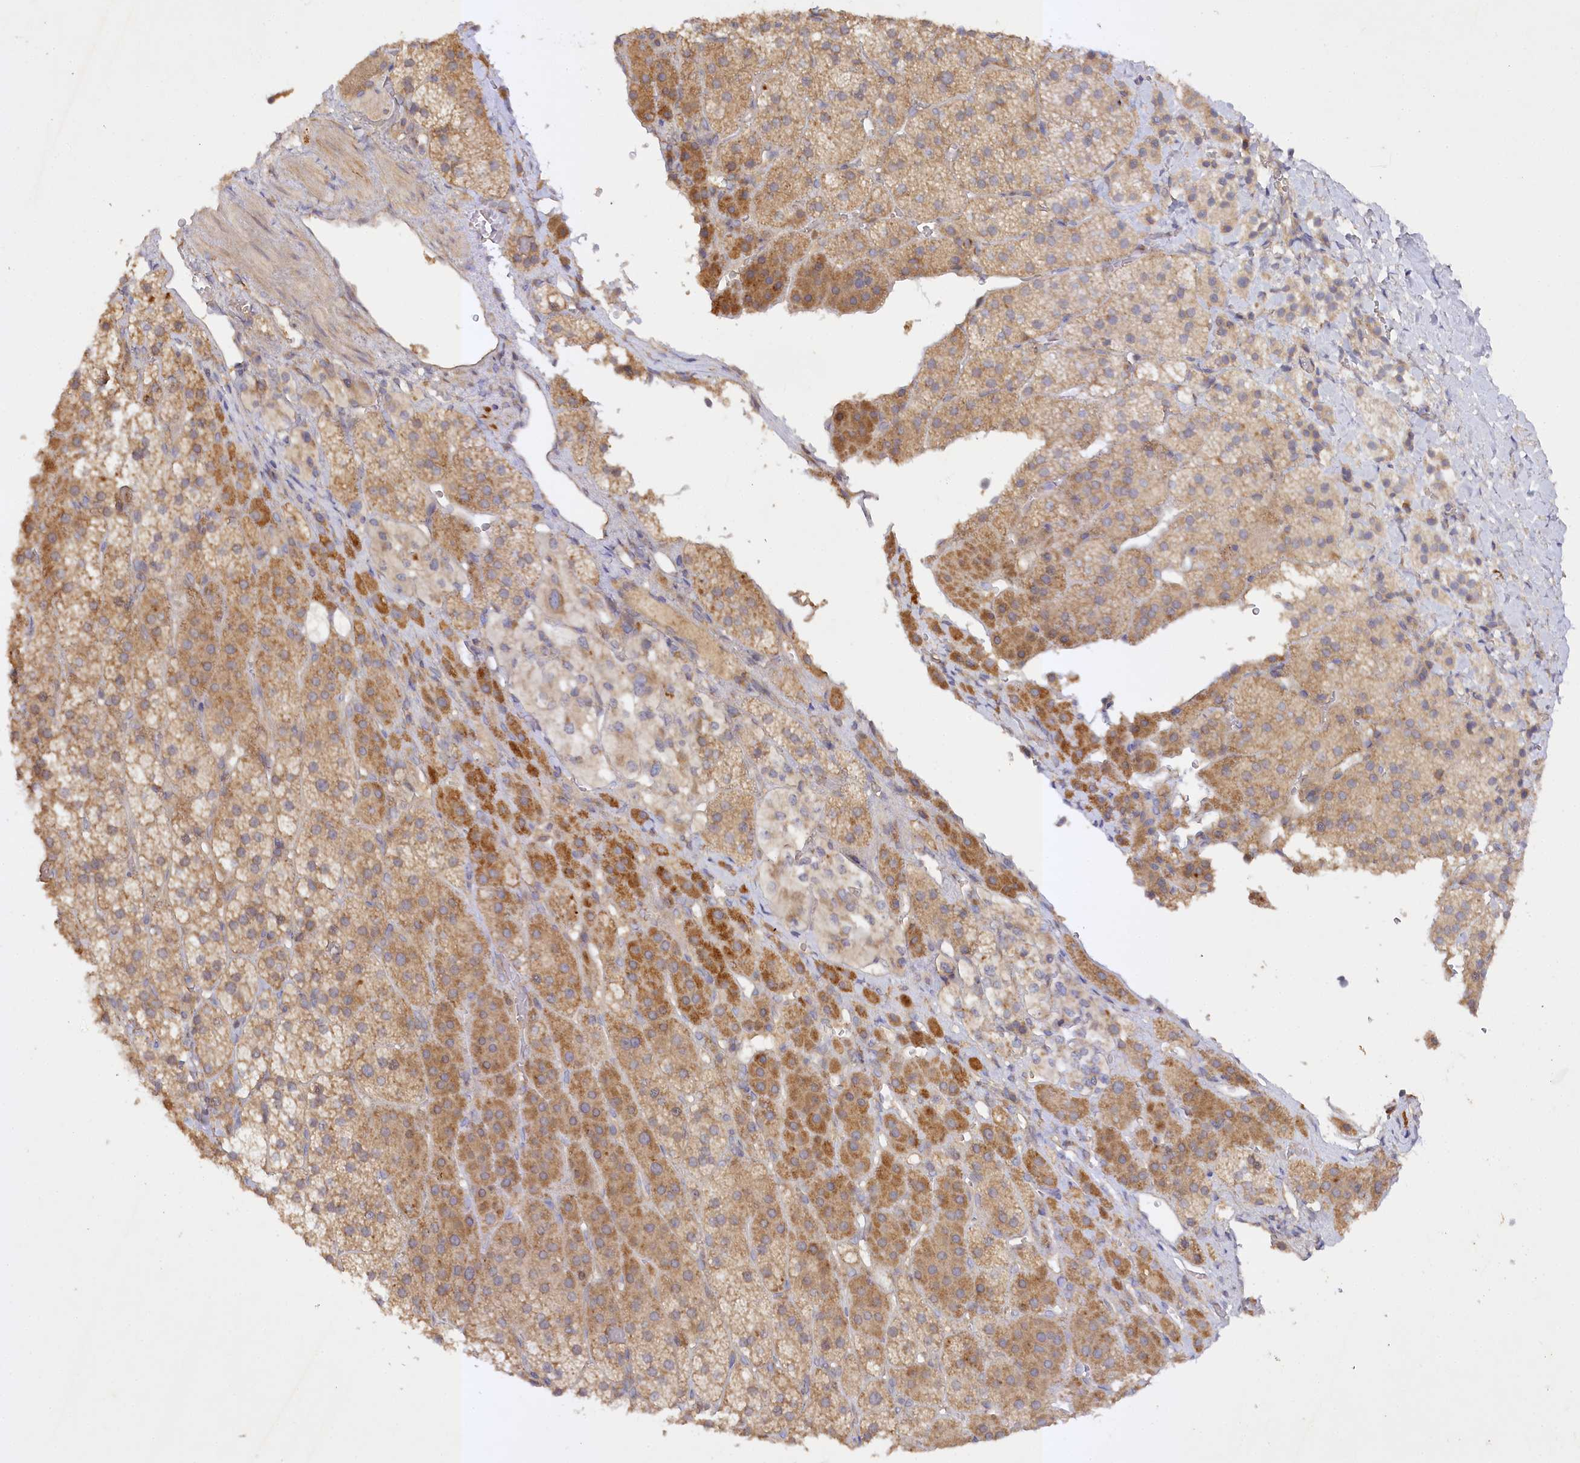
{"staining": {"intensity": "moderate", "quantity": "25%-75%", "location": "cytoplasmic/membranous"}, "tissue": "adrenal gland", "cell_type": "Glandular cells", "image_type": "normal", "snomed": [{"axis": "morphology", "description": "Normal tissue, NOS"}, {"axis": "topography", "description": "Adrenal gland"}], "caption": "Adrenal gland stained with DAB immunohistochemistry (IHC) displays medium levels of moderate cytoplasmic/membranous positivity in about 25%-75% of glandular cells.", "gene": "TRAF3IP1", "patient": {"sex": "female", "age": 44}}